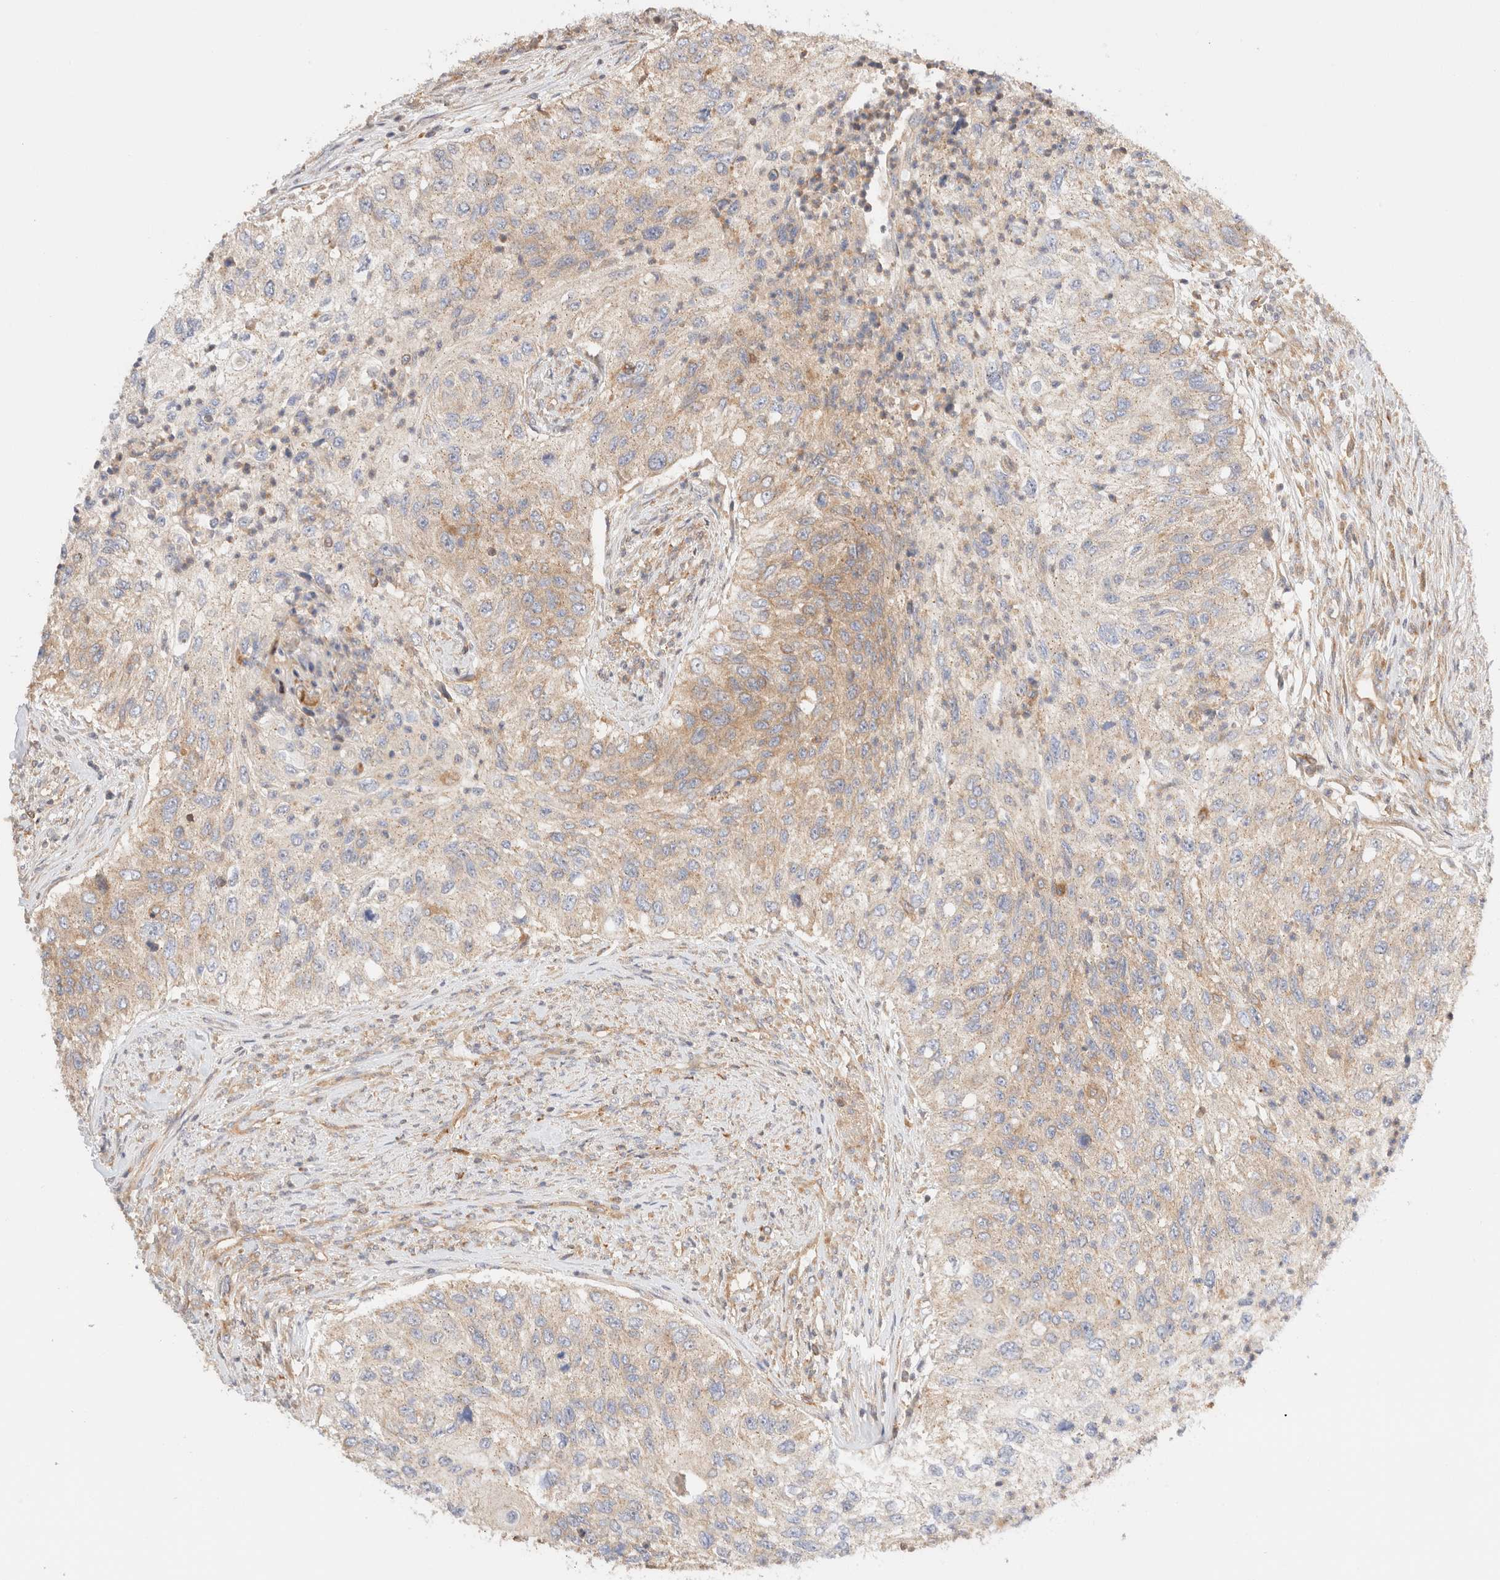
{"staining": {"intensity": "weak", "quantity": "25%-75%", "location": "cytoplasmic/membranous"}, "tissue": "urothelial cancer", "cell_type": "Tumor cells", "image_type": "cancer", "snomed": [{"axis": "morphology", "description": "Urothelial carcinoma, High grade"}, {"axis": "topography", "description": "Urinary bladder"}], "caption": "Immunohistochemistry (IHC) micrograph of high-grade urothelial carcinoma stained for a protein (brown), which displays low levels of weak cytoplasmic/membranous expression in approximately 25%-75% of tumor cells.", "gene": "RABEP1", "patient": {"sex": "female", "age": 60}}